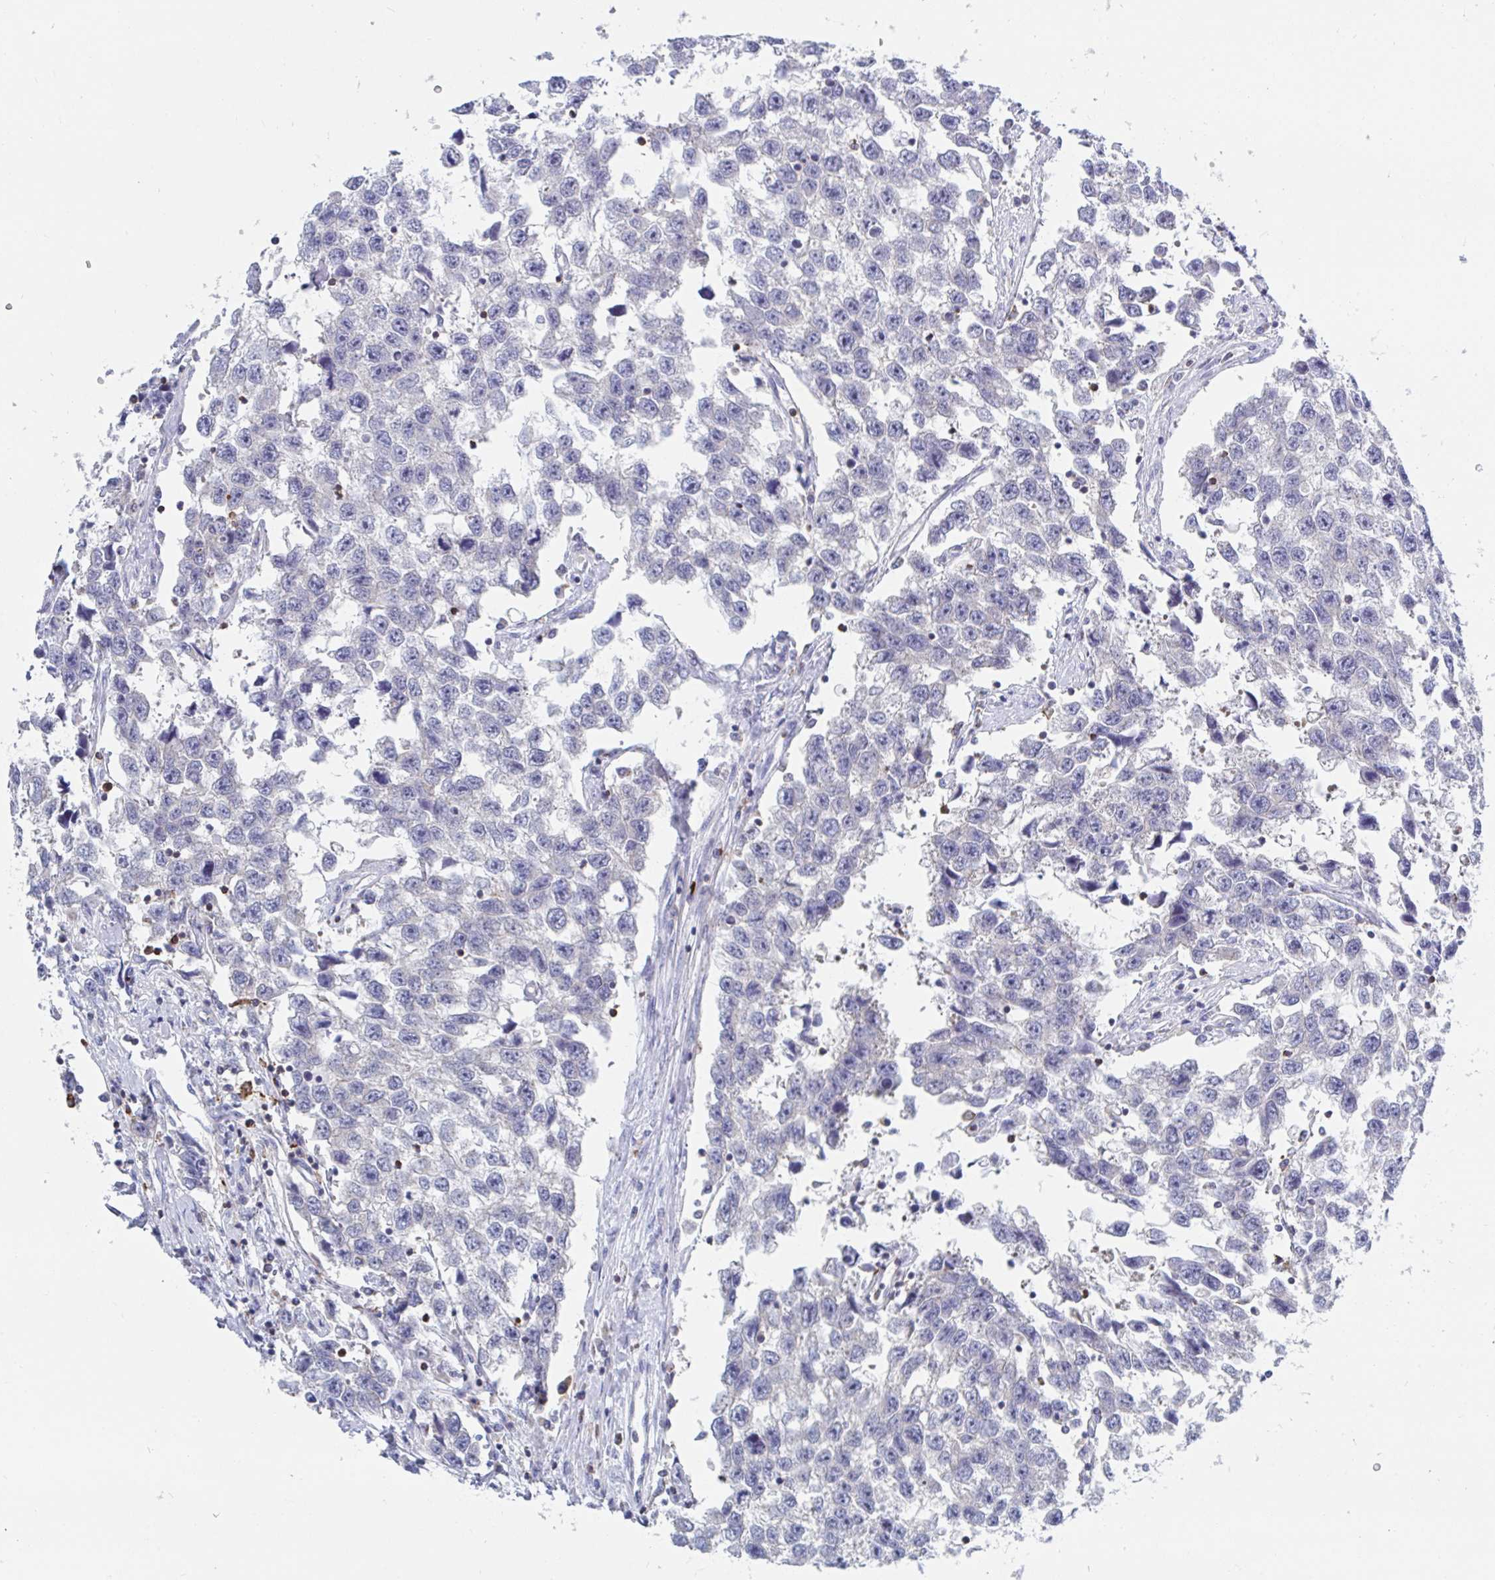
{"staining": {"intensity": "negative", "quantity": "none", "location": "none"}, "tissue": "testis cancer", "cell_type": "Tumor cells", "image_type": "cancer", "snomed": [{"axis": "morphology", "description": "Seminoma, NOS"}, {"axis": "topography", "description": "Testis"}], "caption": "DAB immunohistochemical staining of testis seminoma demonstrates no significant positivity in tumor cells.", "gene": "FRMD3", "patient": {"sex": "male", "age": 33}}